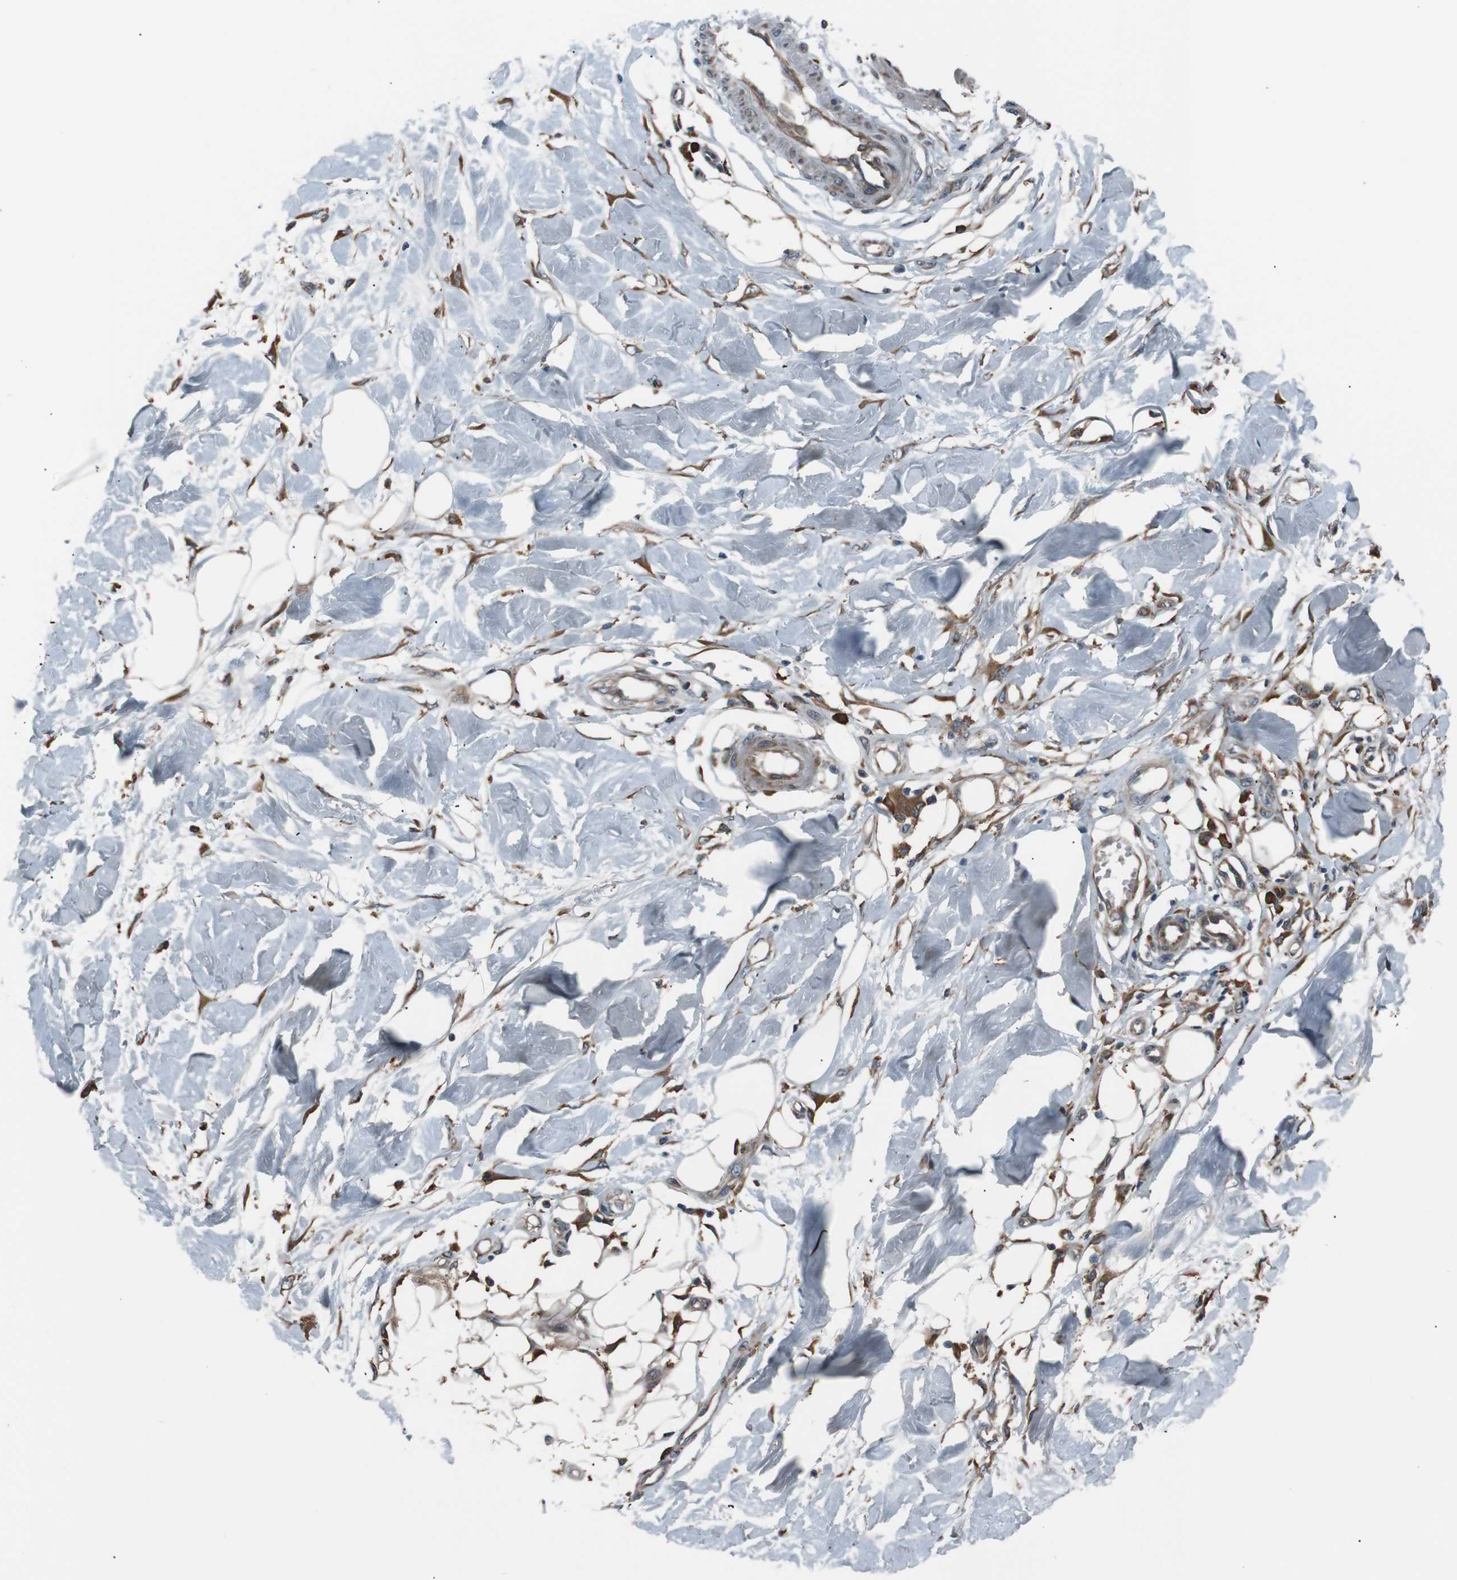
{"staining": {"intensity": "strong", "quantity": ">75%", "location": "cytoplasmic/membranous,nuclear"}, "tissue": "adipose tissue", "cell_type": "Adipocytes", "image_type": "normal", "snomed": [{"axis": "morphology", "description": "Normal tissue, NOS"}, {"axis": "morphology", "description": "Squamous cell carcinoma, NOS"}, {"axis": "topography", "description": "Skin"}, {"axis": "topography", "description": "Peripheral nerve tissue"}], "caption": "Strong cytoplasmic/membranous,nuclear staining is present in about >75% of adipocytes in benign adipose tissue. The staining was performed using DAB (3,3'-diaminobenzidine), with brown indicating positive protein expression. Nuclei are stained blue with hematoxylin.", "gene": "SIGMAR1", "patient": {"sex": "male", "age": 83}}